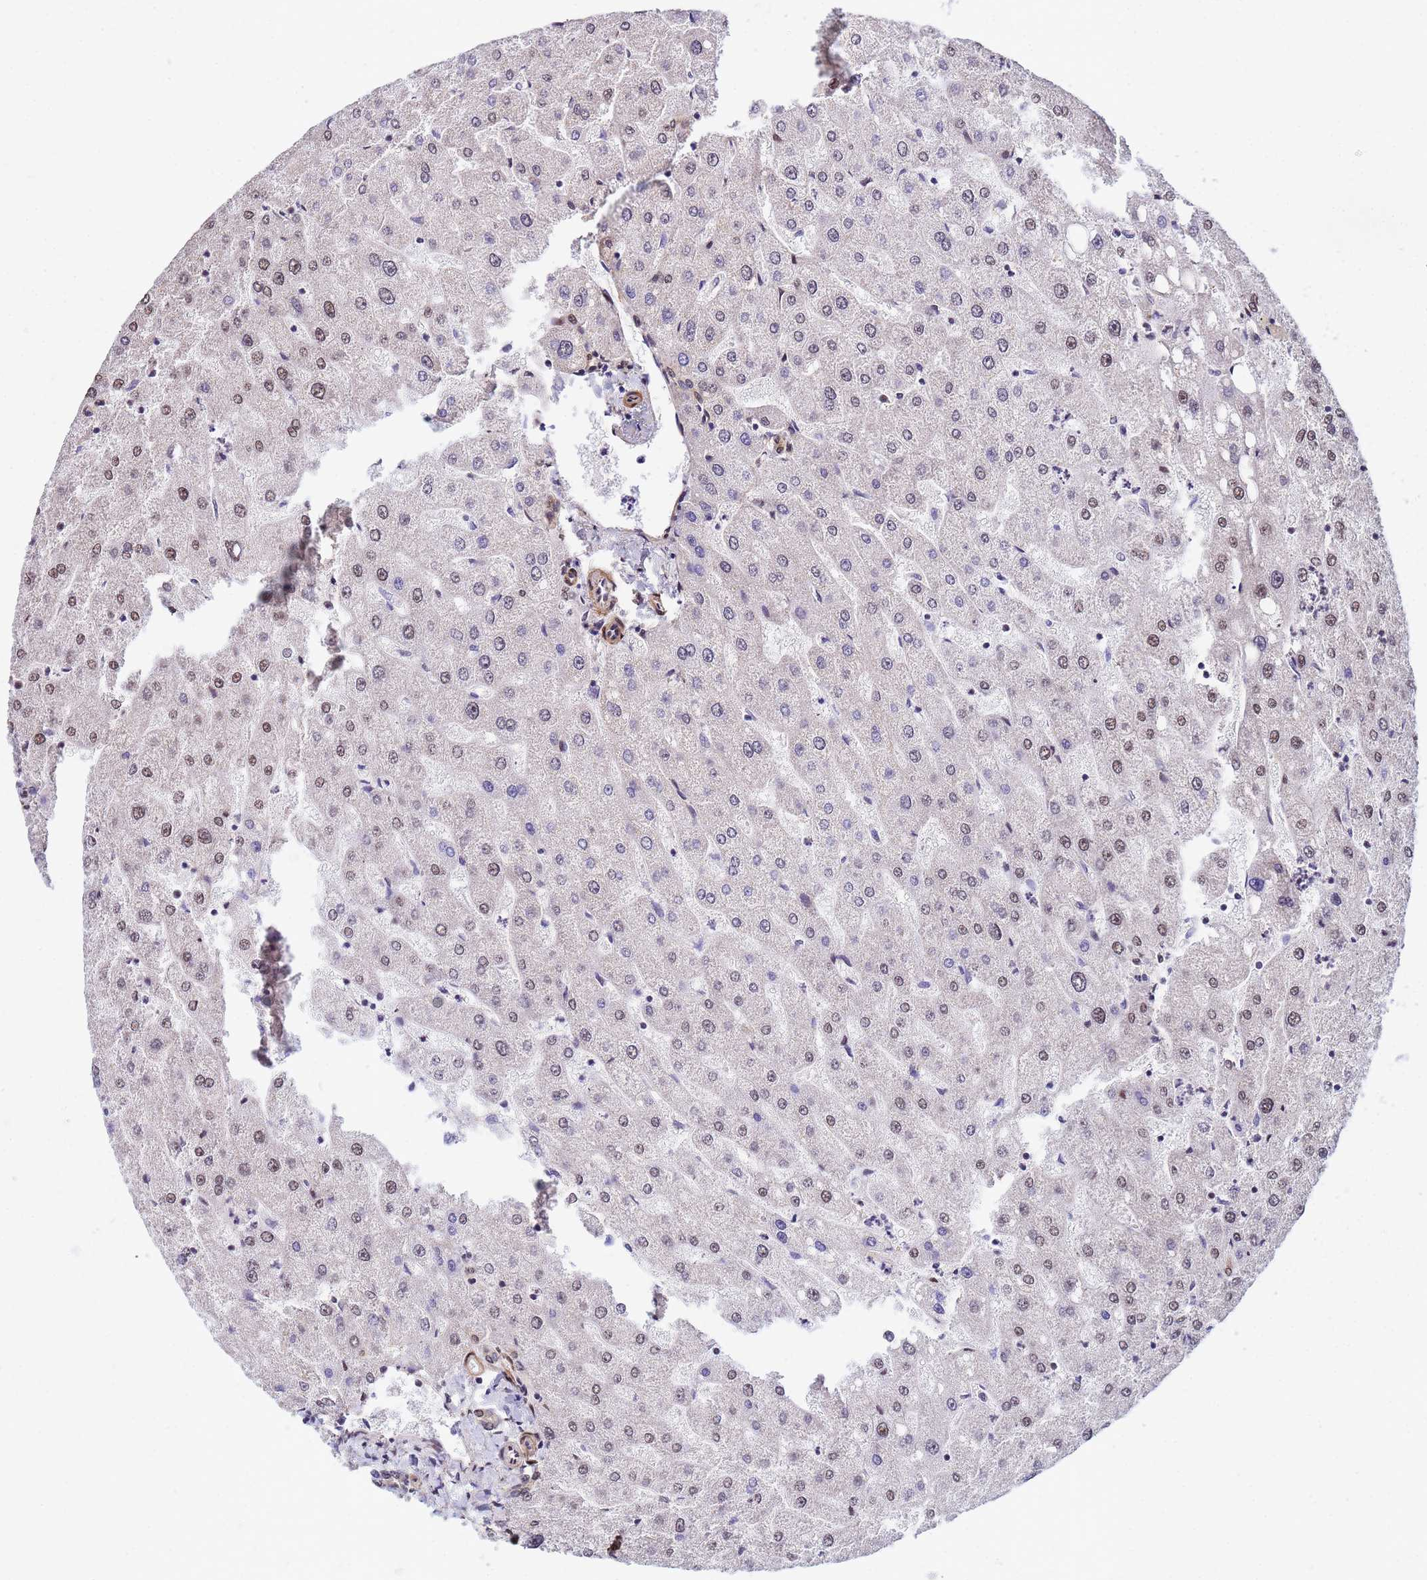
{"staining": {"intensity": "weak", "quantity": "25%-75%", "location": "cytoplasmic/membranous"}, "tissue": "liver", "cell_type": "Cholangiocytes", "image_type": "normal", "snomed": [{"axis": "morphology", "description": "Normal tissue, NOS"}, {"axis": "topography", "description": "Liver"}], "caption": "An image of liver stained for a protein demonstrates weak cytoplasmic/membranous brown staining in cholangiocytes.", "gene": "TRIP6", "patient": {"sex": "male", "age": 67}}